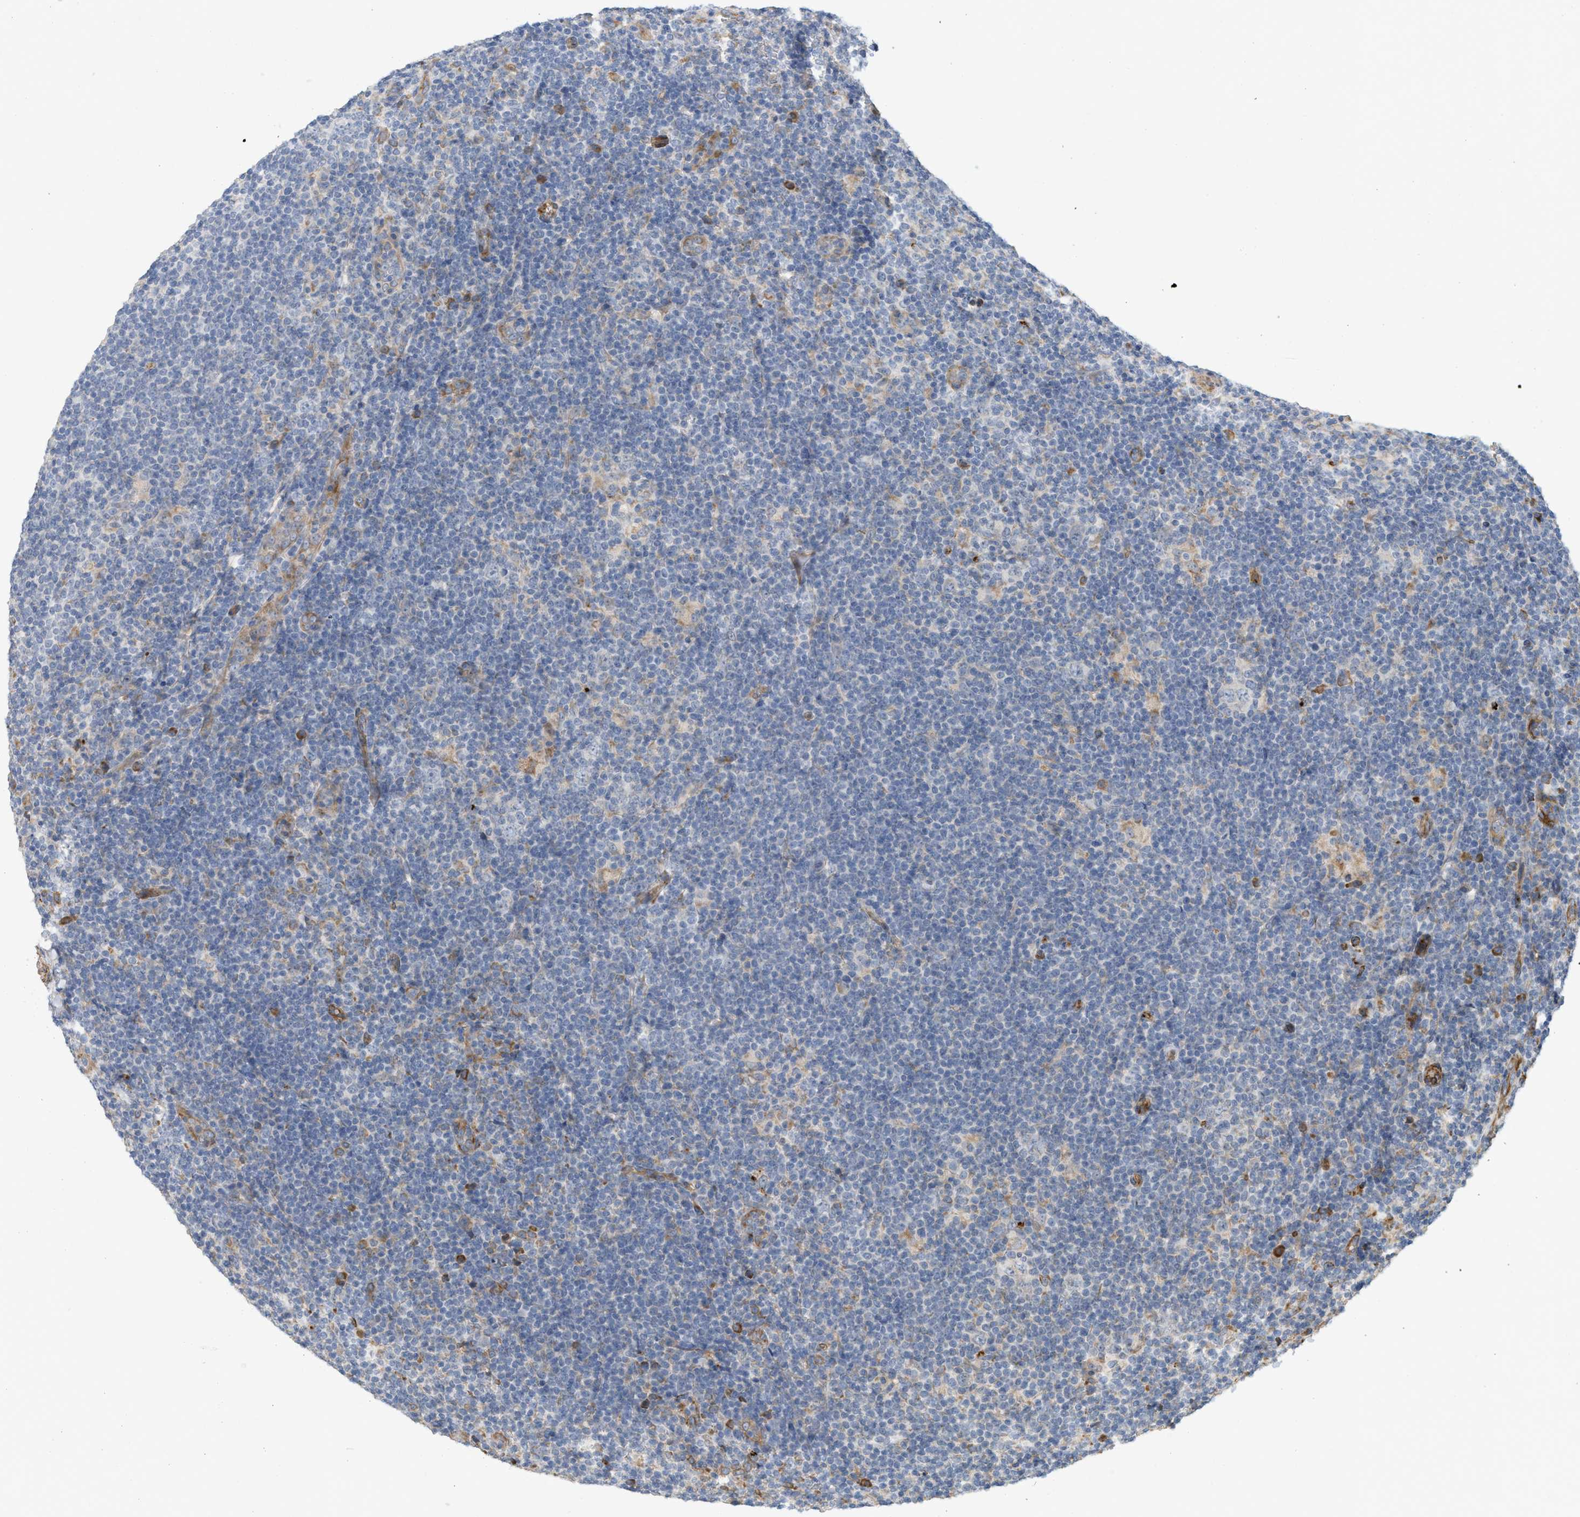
{"staining": {"intensity": "negative", "quantity": "none", "location": "none"}, "tissue": "lymphoma", "cell_type": "Tumor cells", "image_type": "cancer", "snomed": [{"axis": "morphology", "description": "Hodgkin's disease, NOS"}, {"axis": "topography", "description": "Lymph node"}], "caption": "A high-resolution image shows immunohistochemistry (IHC) staining of lymphoma, which displays no significant staining in tumor cells. (DAB (3,3'-diaminobenzidine) IHC, high magnification).", "gene": "SVOP", "patient": {"sex": "female", "age": 57}}